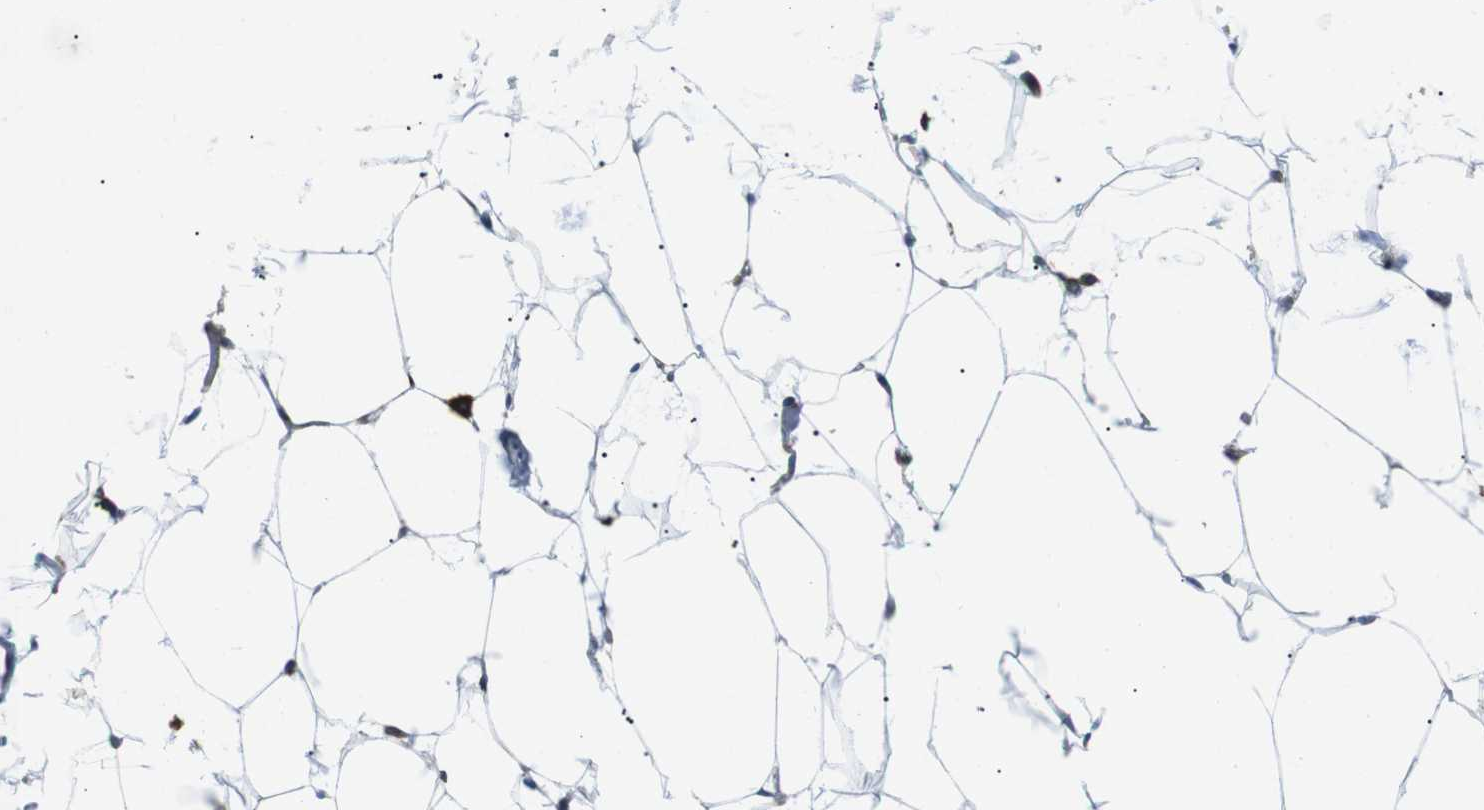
{"staining": {"intensity": "negative", "quantity": "none", "location": "none"}, "tissue": "adipose tissue", "cell_type": "Adipocytes", "image_type": "normal", "snomed": [{"axis": "morphology", "description": "Normal tissue, NOS"}, {"axis": "topography", "description": "Breast"}, {"axis": "topography", "description": "Adipose tissue"}], "caption": "The photomicrograph demonstrates no staining of adipocytes in normal adipose tissue.", "gene": "CSF2RA", "patient": {"sex": "female", "age": 25}}